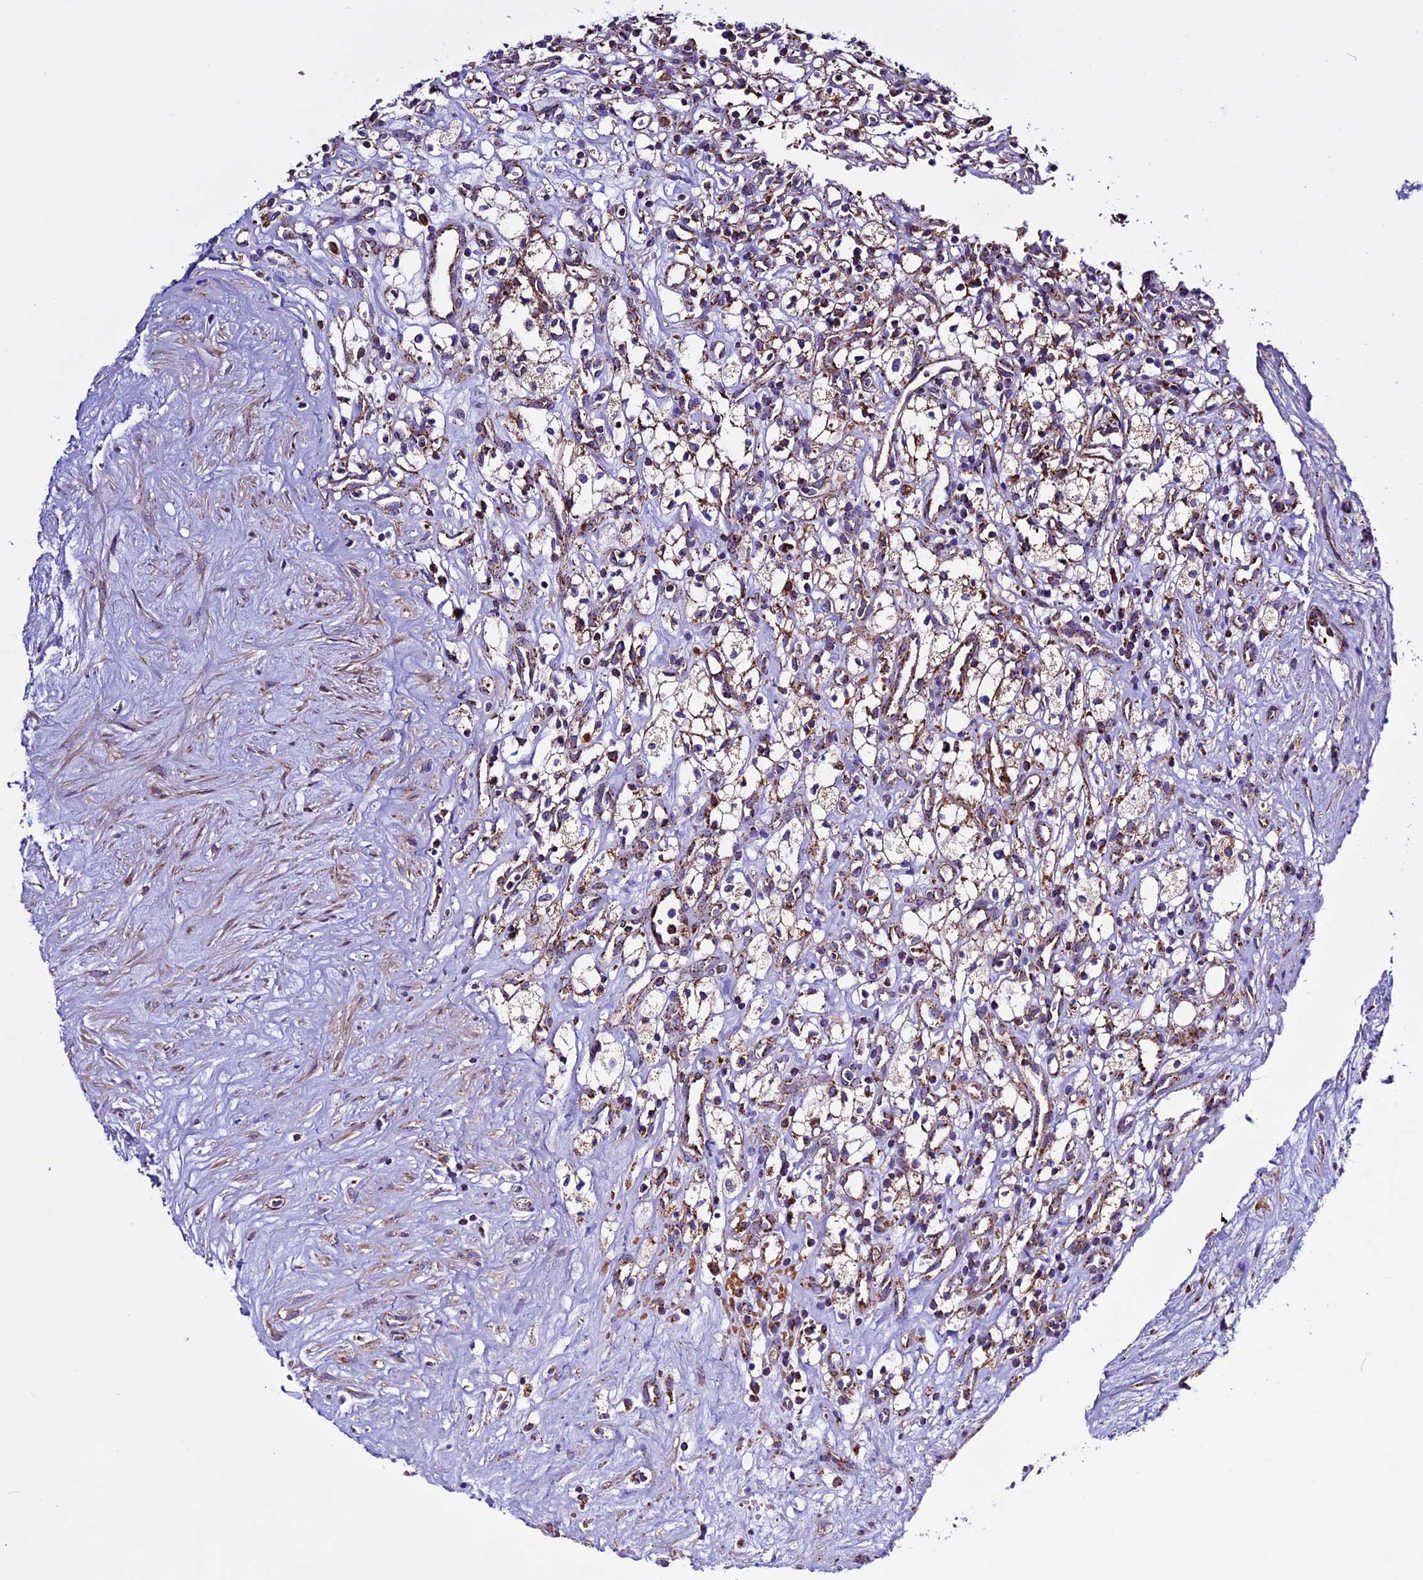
{"staining": {"intensity": "moderate", "quantity": ">75%", "location": "cytoplasmic/membranous"}, "tissue": "renal cancer", "cell_type": "Tumor cells", "image_type": "cancer", "snomed": [{"axis": "morphology", "description": "Adenocarcinoma, NOS"}, {"axis": "topography", "description": "Kidney"}], "caption": "Adenocarcinoma (renal) stained with immunohistochemistry (IHC) demonstrates moderate cytoplasmic/membranous expression in approximately >75% of tumor cells.", "gene": "CX3CL1", "patient": {"sex": "male", "age": 59}}